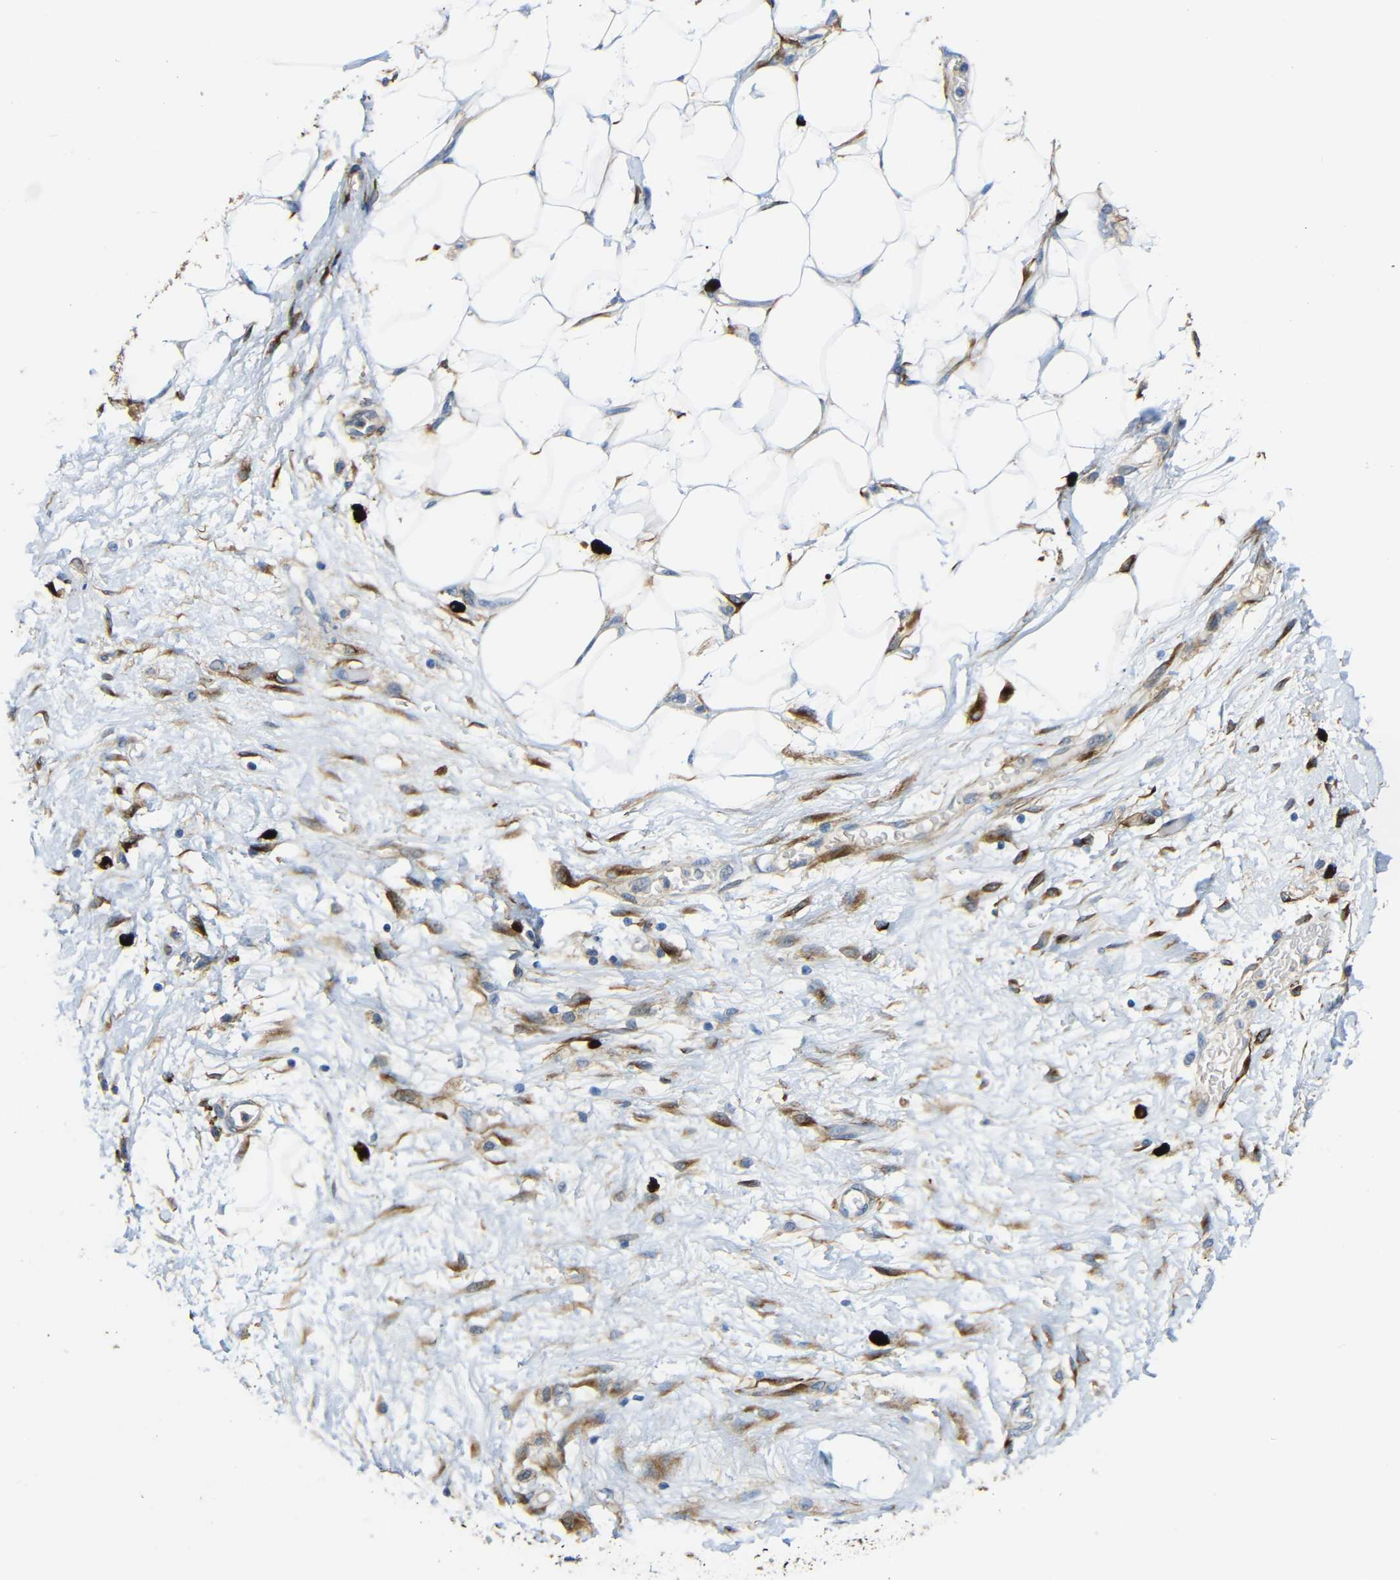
{"staining": {"intensity": "negative", "quantity": "none", "location": "none"}, "tissue": "adipose tissue", "cell_type": "Adipocytes", "image_type": "normal", "snomed": [{"axis": "morphology", "description": "Normal tissue, NOS"}, {"axis": "morphology", "description": "Urothelial carcinoma, High grade"}, {"axis": "topography", "description": "Vascular tissue"}, {"axis": "topography", "description": "Urinary bladder"}], "caption": "Immunohistochemistry image of unremarkable adipose tissue: human adipose tissue stained with DAB displays no significant protein positivity in adipocytes. The staining is performed using DAB (3,3'-diaminobenzidine) brown chromogen with nuclei counter-stained in using hematoxylin.", "gene": "DCLK1", "patient": {"sex": "female", "age": 56}}